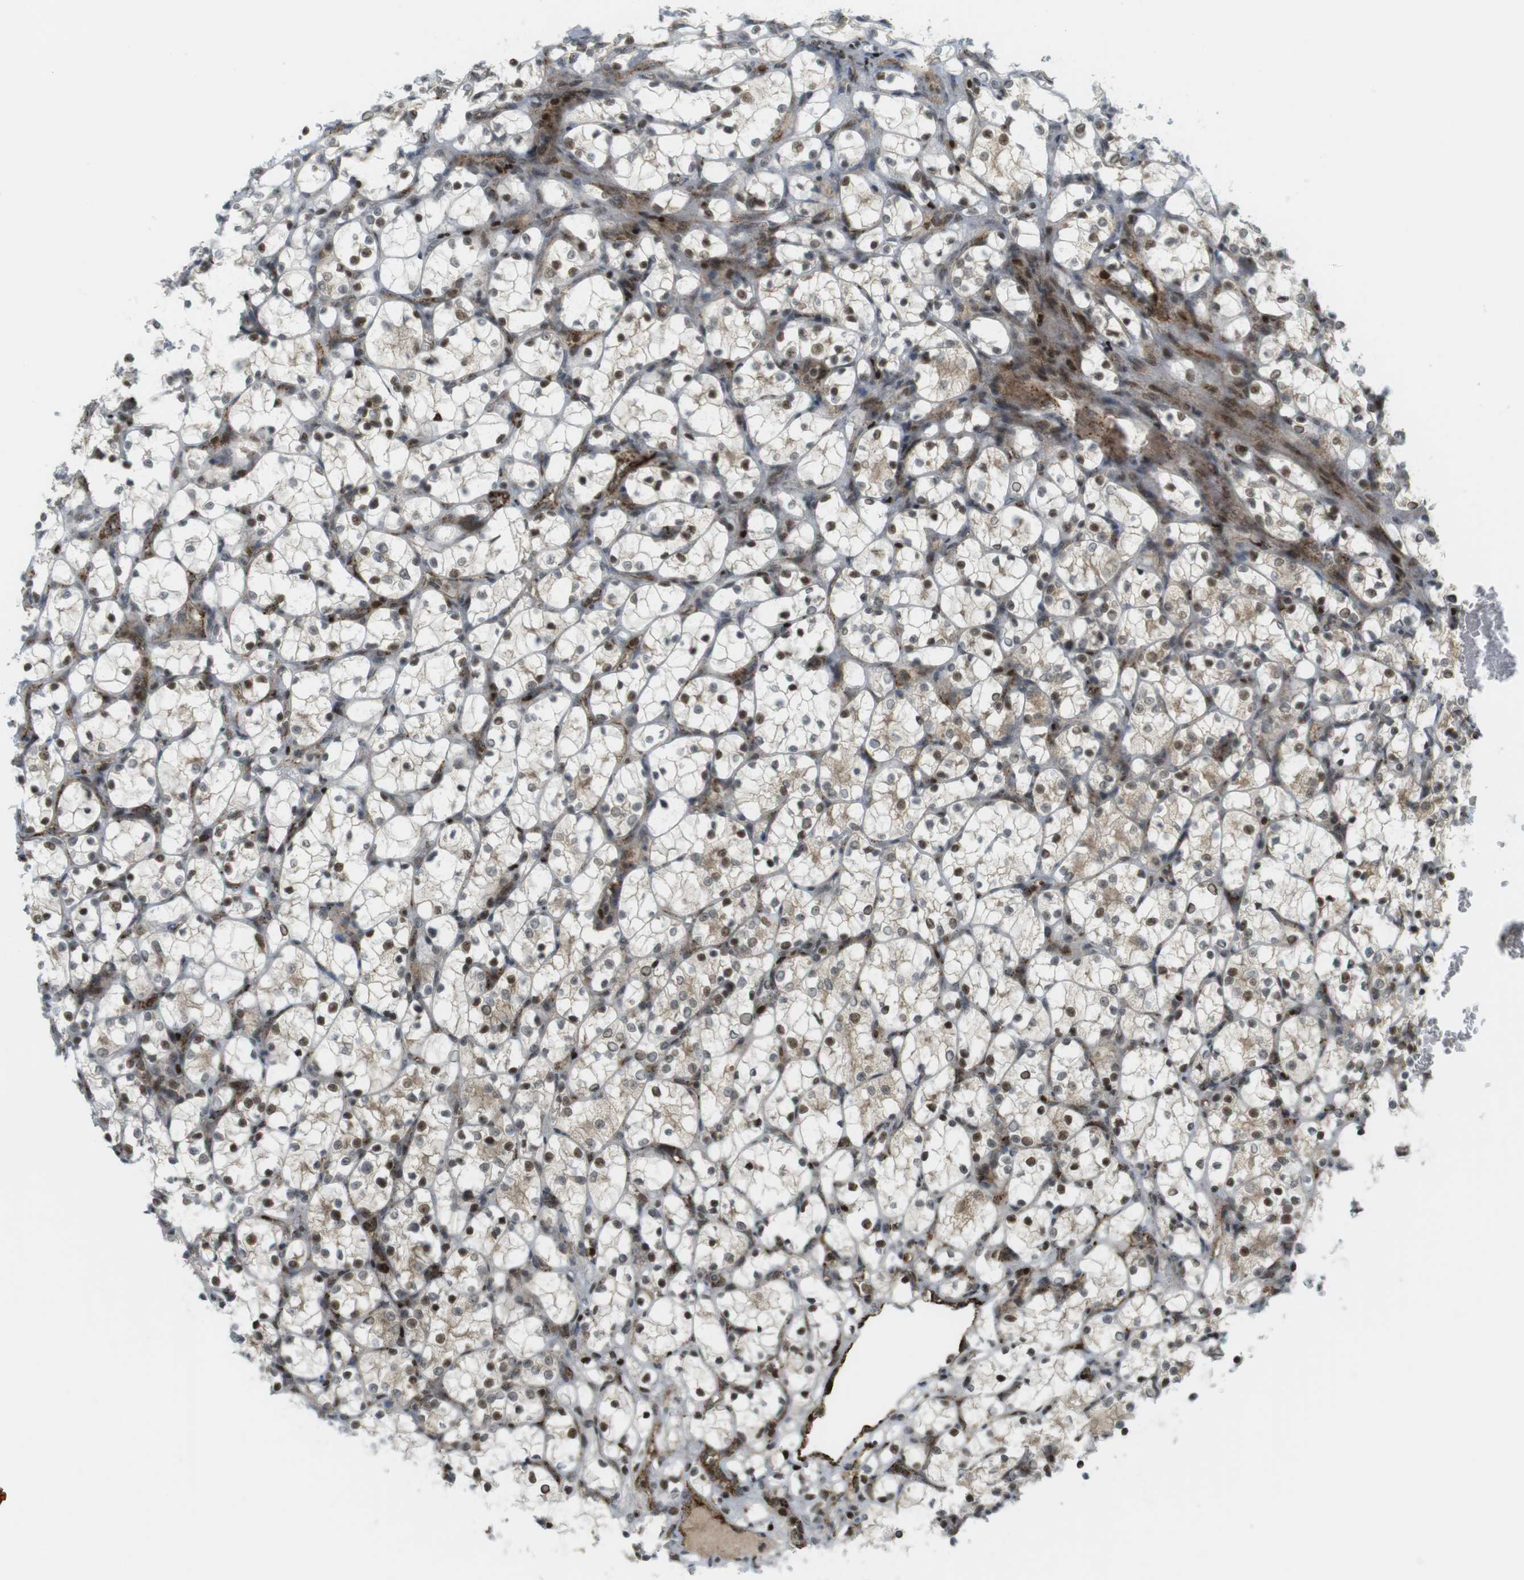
{"staining": {"intensity": "weak", "quantity": "25%-75%", "location": "nuclear"}, "tissue": "renal cancer", "cell_type": "Tumor cells", "image_type": "cancer", "snomed": [{"axis": "morphology", "description": "Adenocarcinoma, NOS"}, {"axis": "topography", "description": "Kidney"}], "caption": "This is an image of immunohistochemistry (IHC) staining of renal adenocarcinoma, which shows weak positivity in the nuclear of tumor cells.", "gene": "PPP1R13B", "patient": {"sex": "female", "age": 69}}